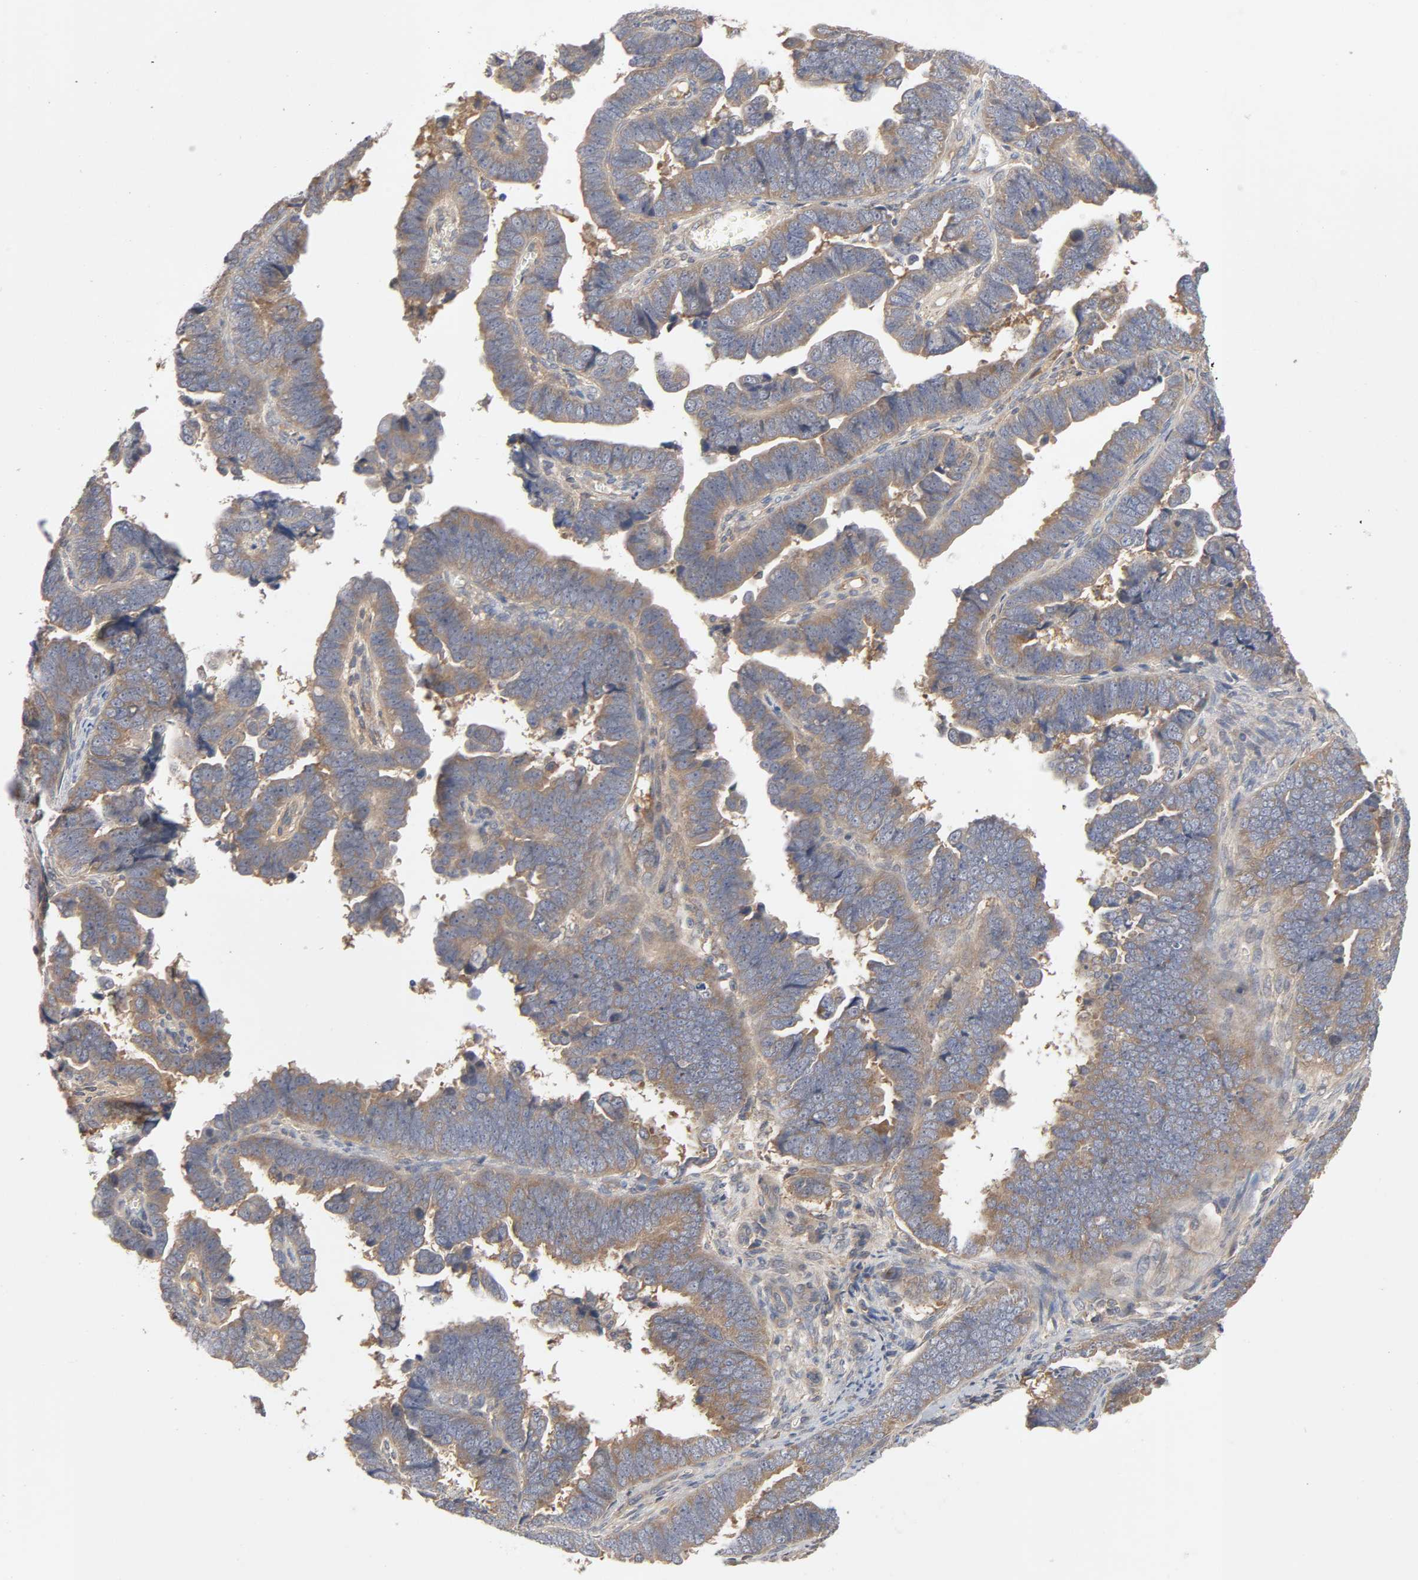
{"staining": {"intensity": "moderate", "quantity": ">75%", "location": "cytoplasmic/membranous"}, "tissue": "endometrial cancer", "cell_type": "Tumor cells", "image_type": "cancer", "snomed": [{"axis": "morphology", "description": "Adenocarcinoma, NOS"}, {"axis": "topography", "description": "Endometrium"}], "caption": "Immunohistochemical staining of human endometrial cancer shows medium levels of moderate cytoplasmic/membranous expression in about >75% of tumor cells.", "gene": "CPB2", "patient": {"sex": "female", "age": 75}}